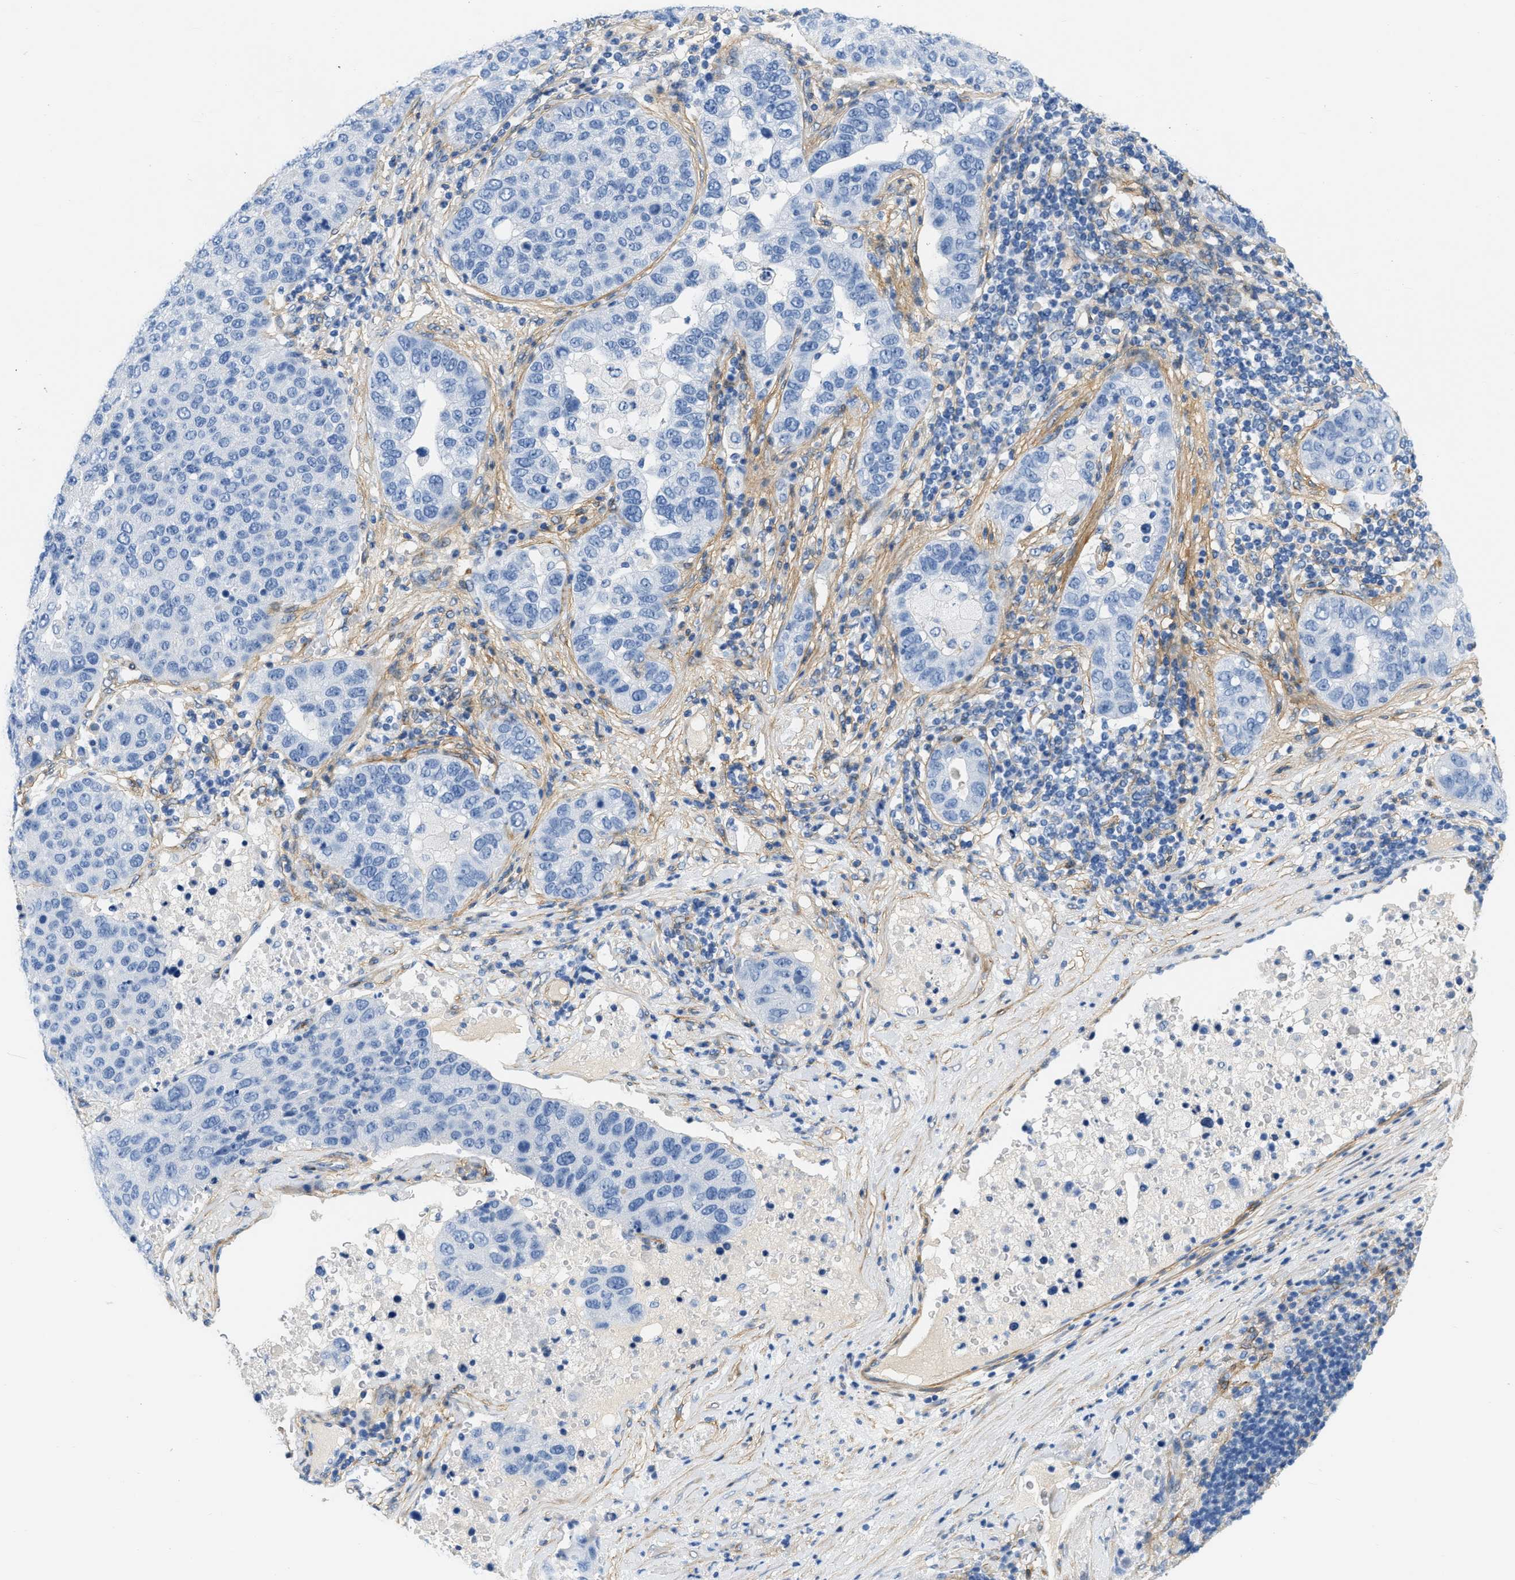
{"staining": {"intensity": "negative", "quantity": "none", "location": "none"}, "tissue": "pancreatic cancer", "cell_type": "Tumor cells", "image_type": "cancer", "snomed": [{"axis": "morphology", "description": "Adenocarcinoma, NOS"}, {"axis": "topography", "description": "Pancreas"}], "caption": "The immunohistochemistry histopathology image has no significant positivity in tumor cells of adenocarcinoma (pancreatic) tissue.", "gene": "PDGFRB", "patient": {"sex": "female", "age": 61}}